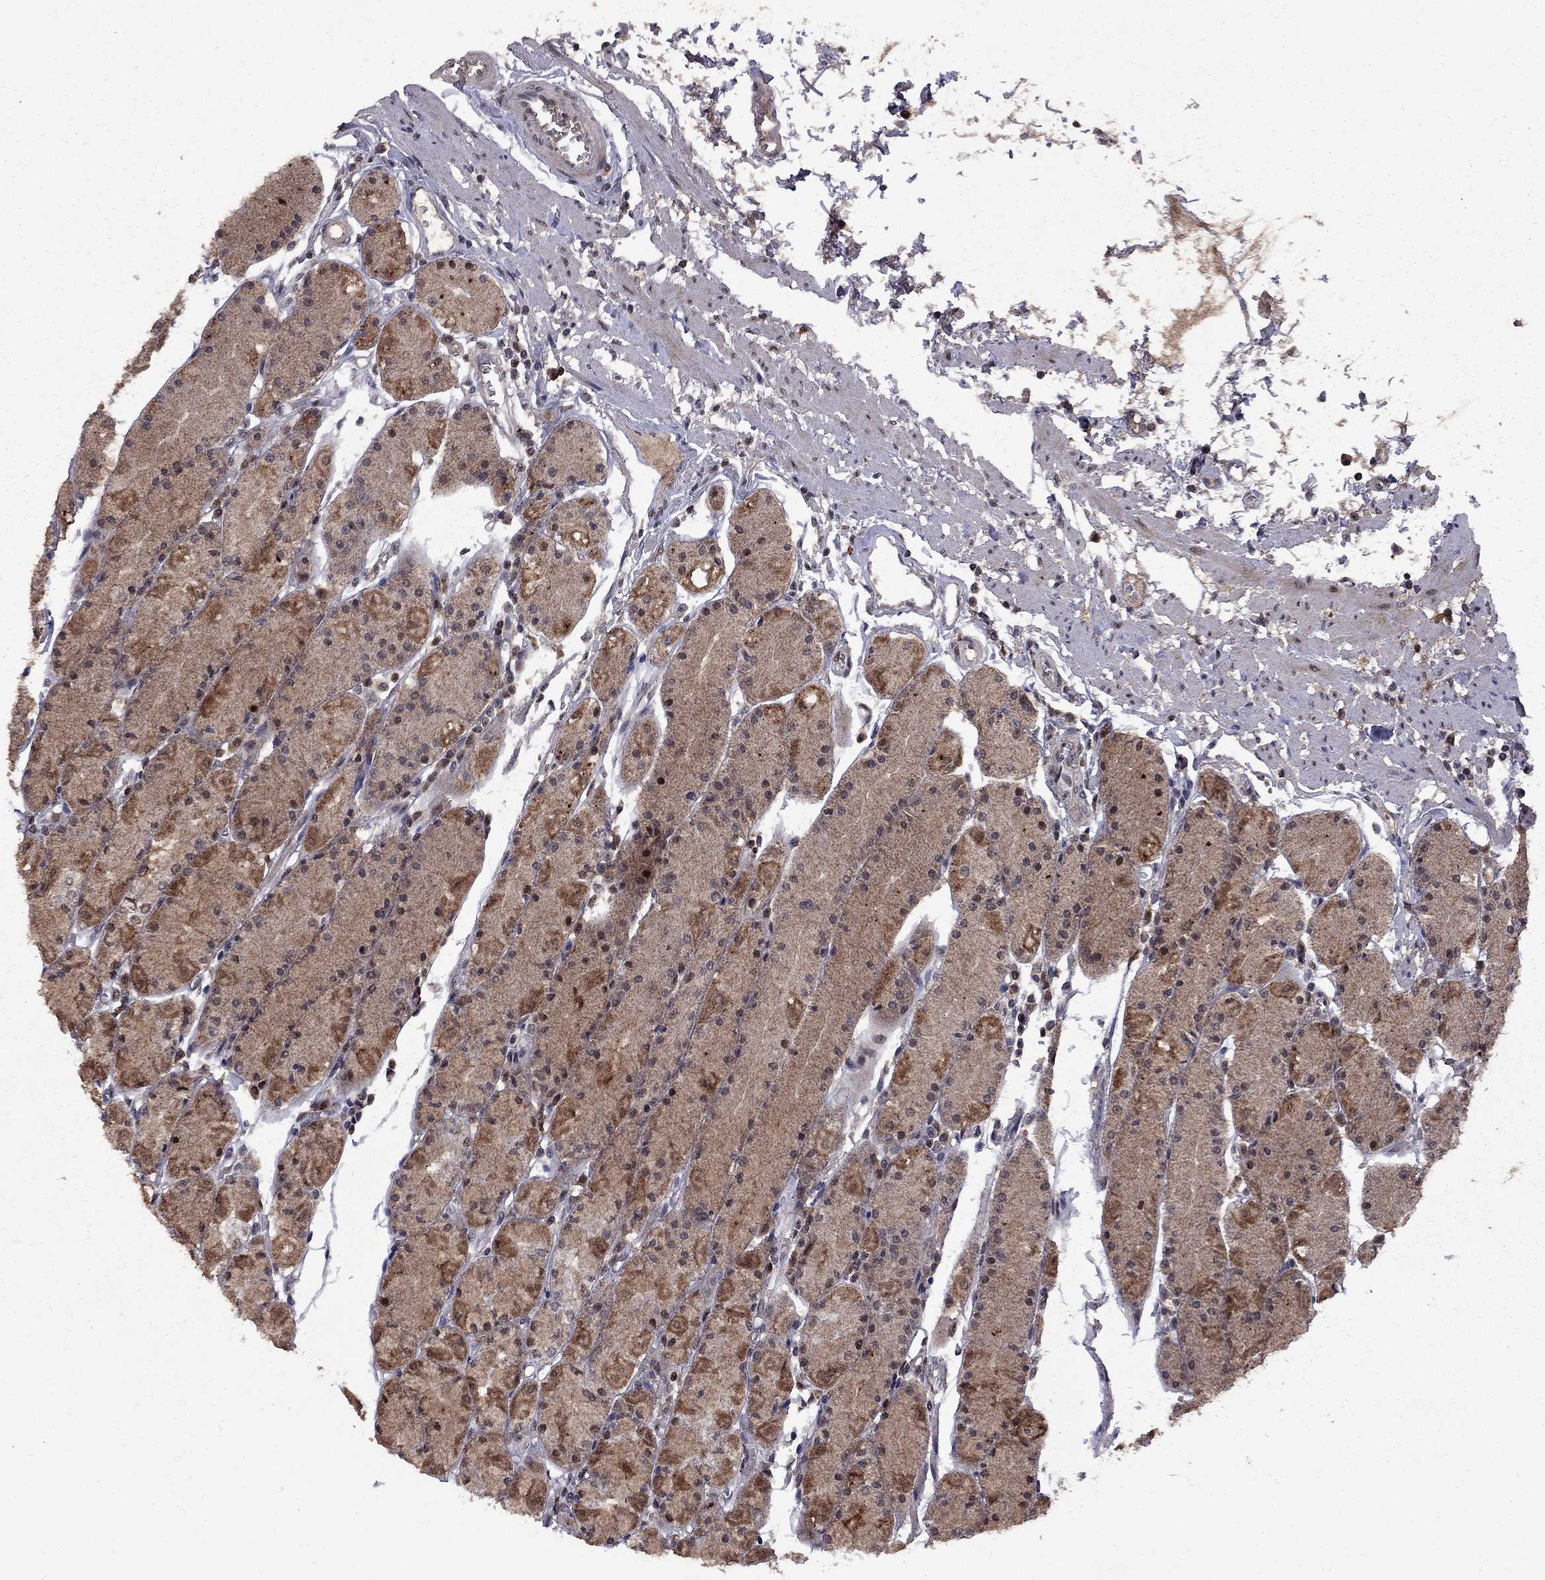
{"staining": {"intensity": "moderate", "quantity": ">75%", "location": "cytoplasmic/membranous"}, "tissue": "stomach", "cell_type": "Glandular cells", "image_type": "normal", "snomed": [{"axis": "morphology", "description": "Normal tissue, NOS"}, {"axis": "topography", "description": "Stomach, upper"}], "caption": "Protein staining shows moderate cytoplasmic/membranous staining in approximately >75% of glandular cells in unremarkable stomach.", "gene": "IPP", "patient": {"sex": "male", "age": 69}}